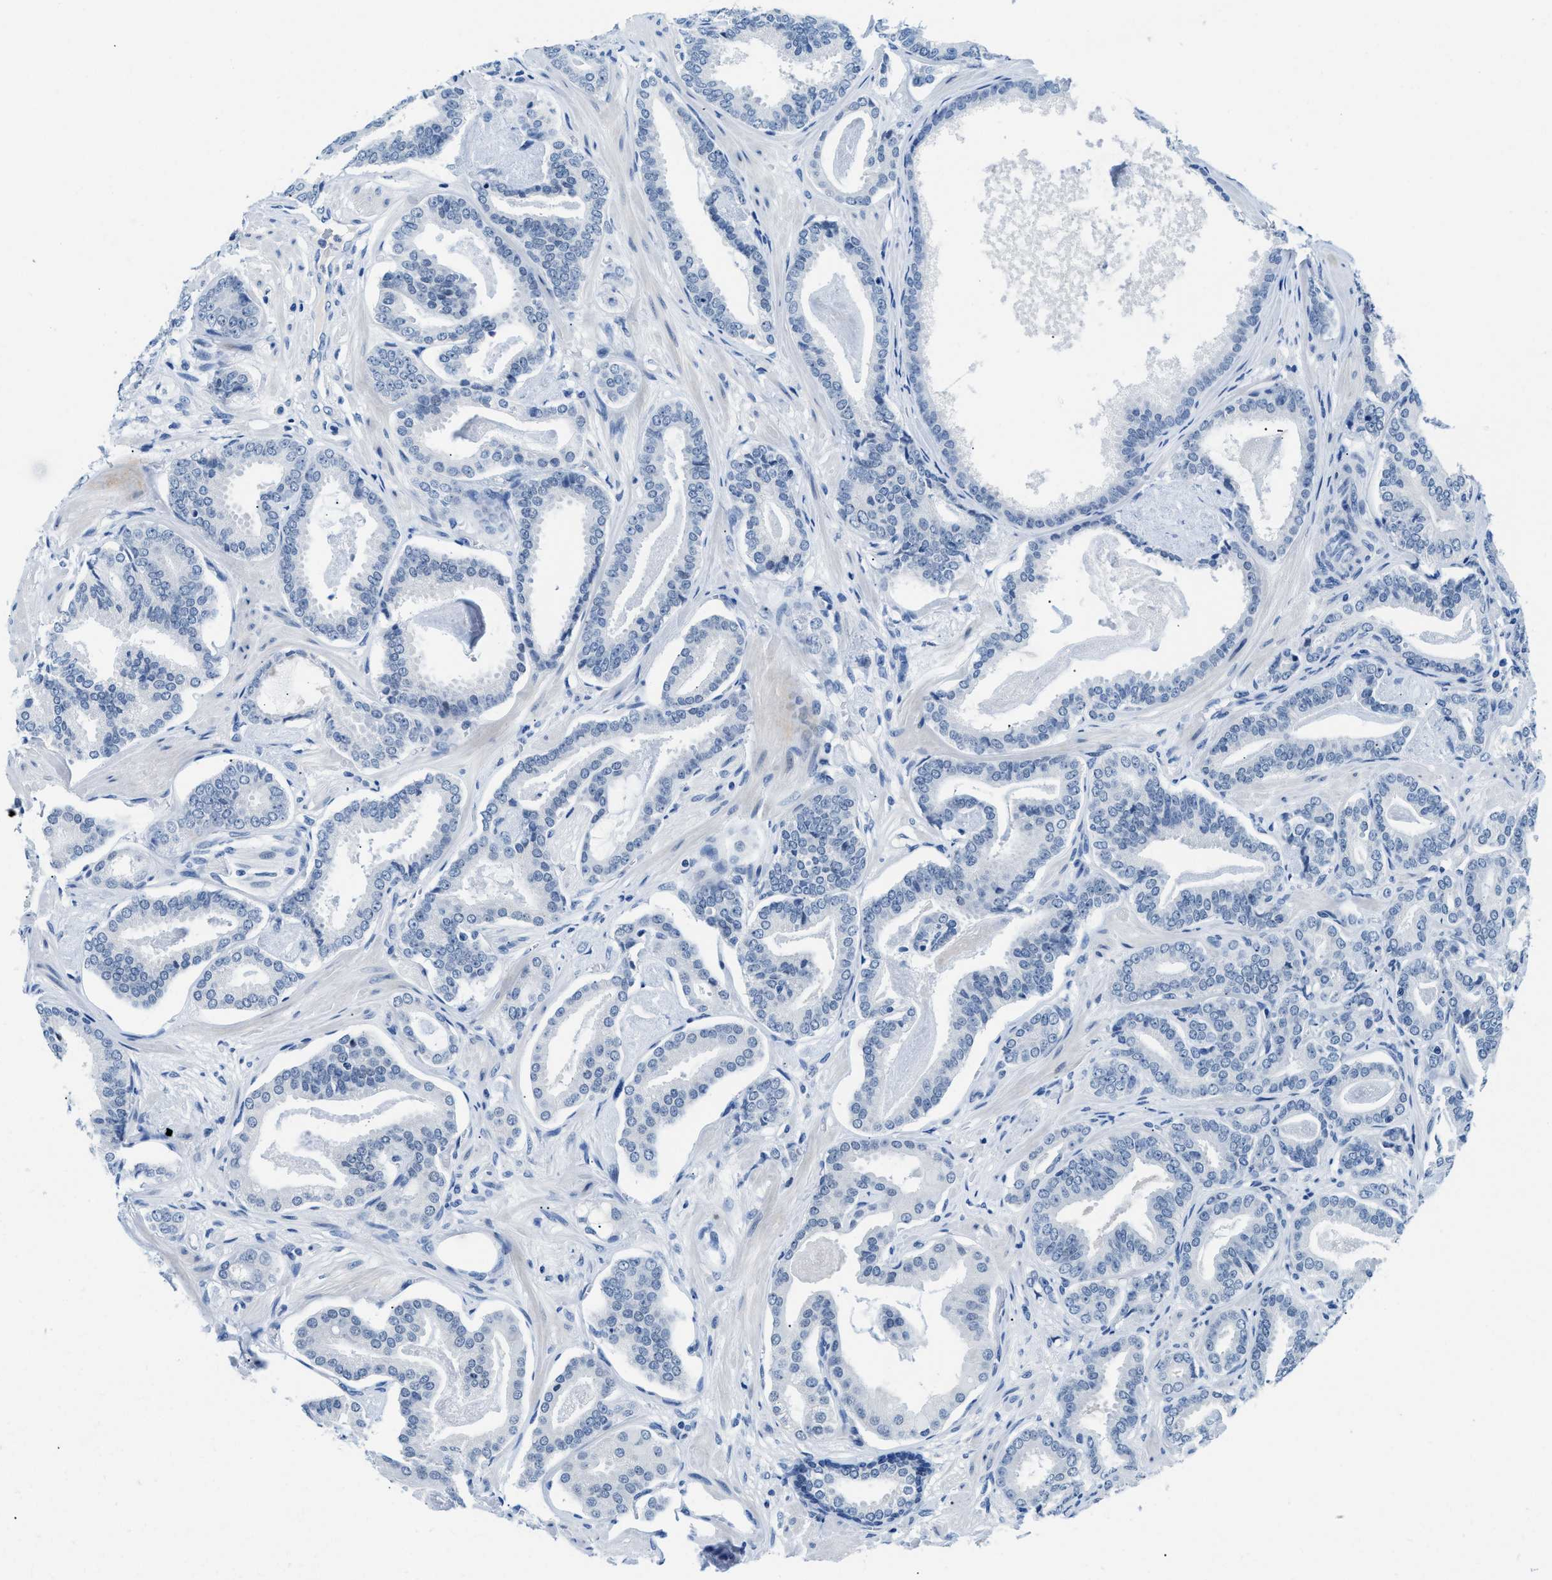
{"staining": {"intensity": "negative", "quantity": "none", "location": "none"}, "tissue": "prostate cancer", "cell_type": "Tumor cells", "image_type": "cancer", "snomed": [{"axis": "morphology", "description": "Adenocarcinoma, Low grade"}, {"axis": "topography", "description": "Prostate"}], "caption": "Tumor cells show no significant staining in low-grade adenocarcinoma (prostate).", "gene": "MBL2", "patient": {"sex": "male", "age": 53}}